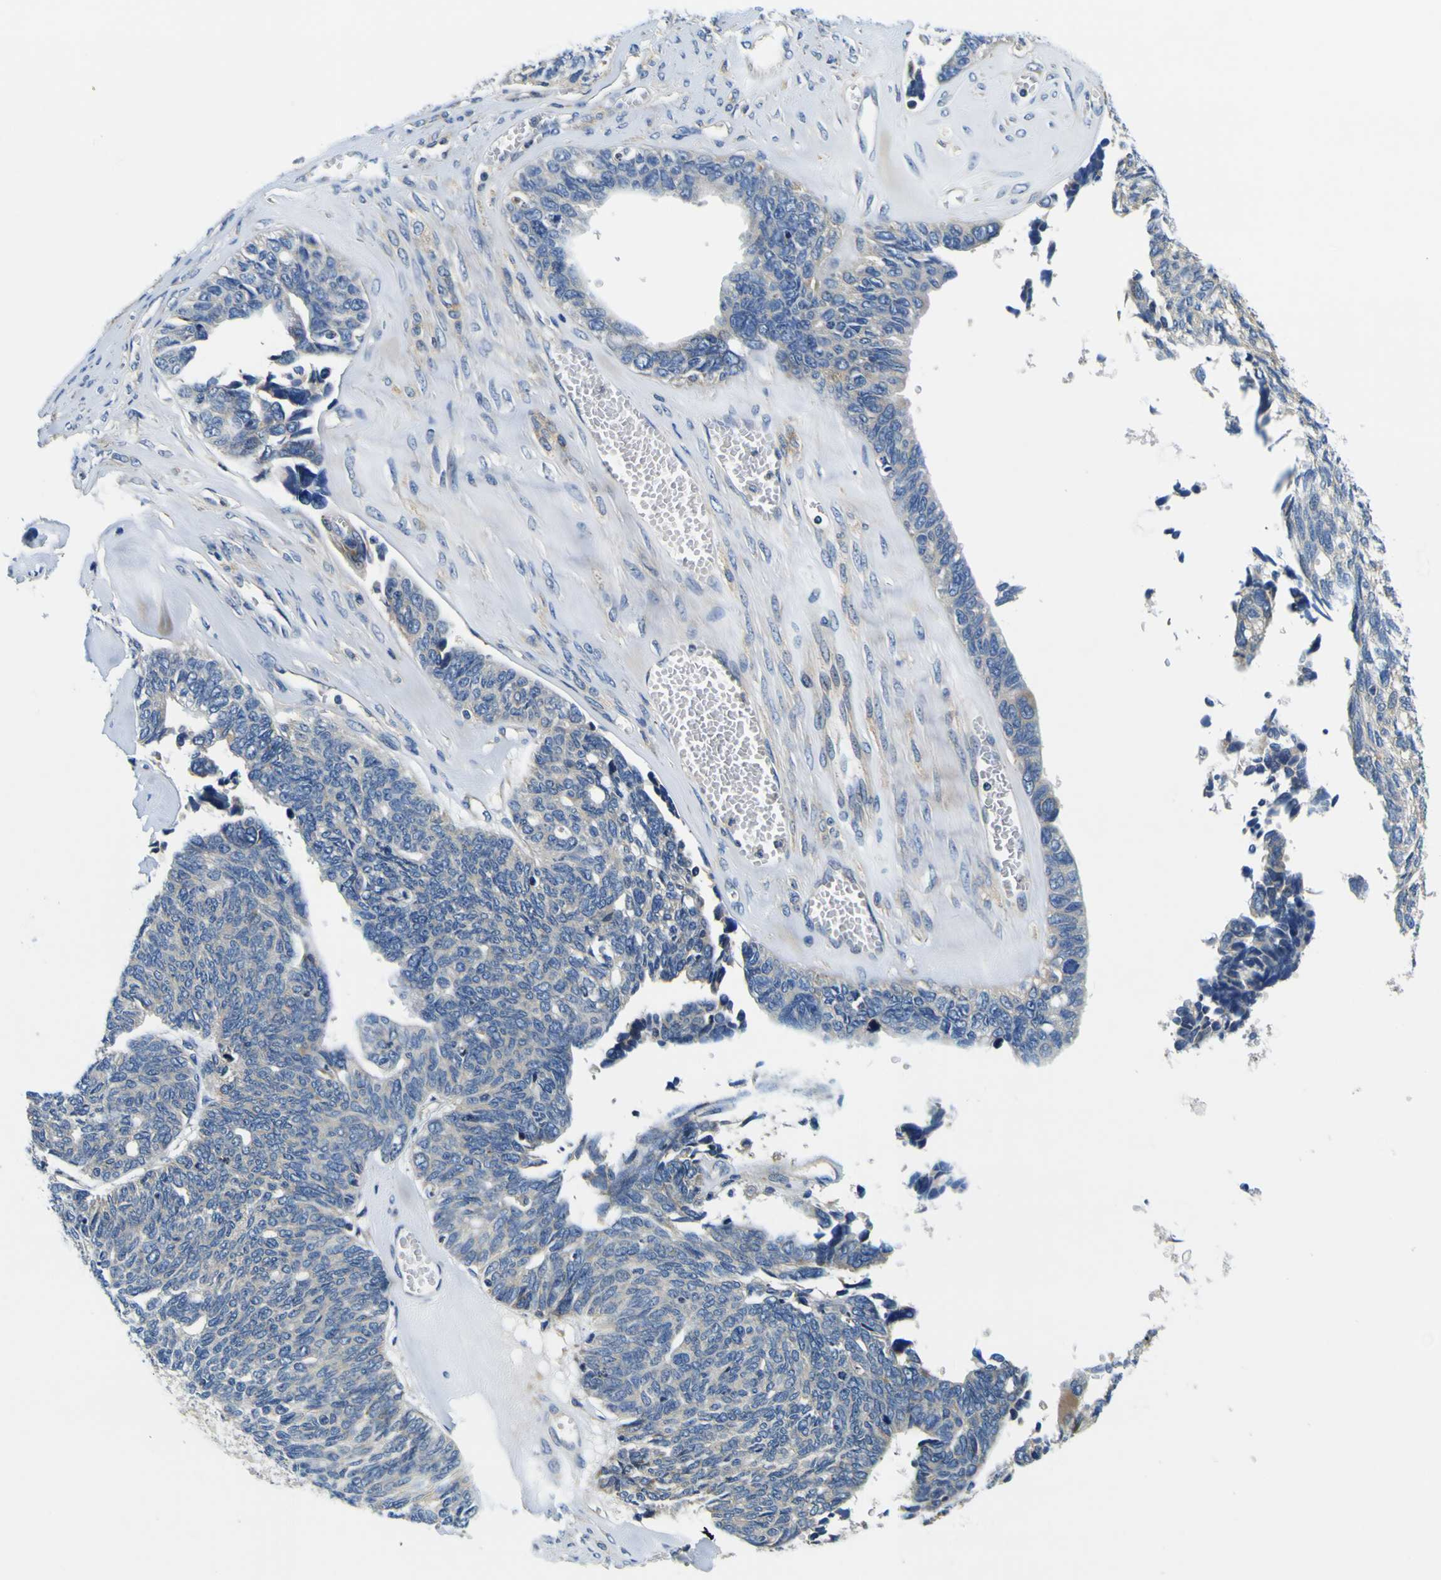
{"staining": {"intensity": "negative", "quantity": "none", "location": "none"}, "tissue": "ovarian cancer", "cell_type": "Tumor cells", "image_type": "cancer", "snomed": [{"axis": "morphology", "description": "Cystadenocarcinoma, serous, NOS"}, {"axis": "topography", "description": "Ovary"}], "caption": "Ovarian cancer was stained to show a protein in brown. There is no significant expression in tumor cells. (Stains: DAB (3,3'-diaminobenzidine) immunohistochemistry with hematoxylin counter stain, Microscopy: brightfield microscopy at high magnification).", "gene": "CLSTN1", "patient": {"sex": "female", "age": 79}}